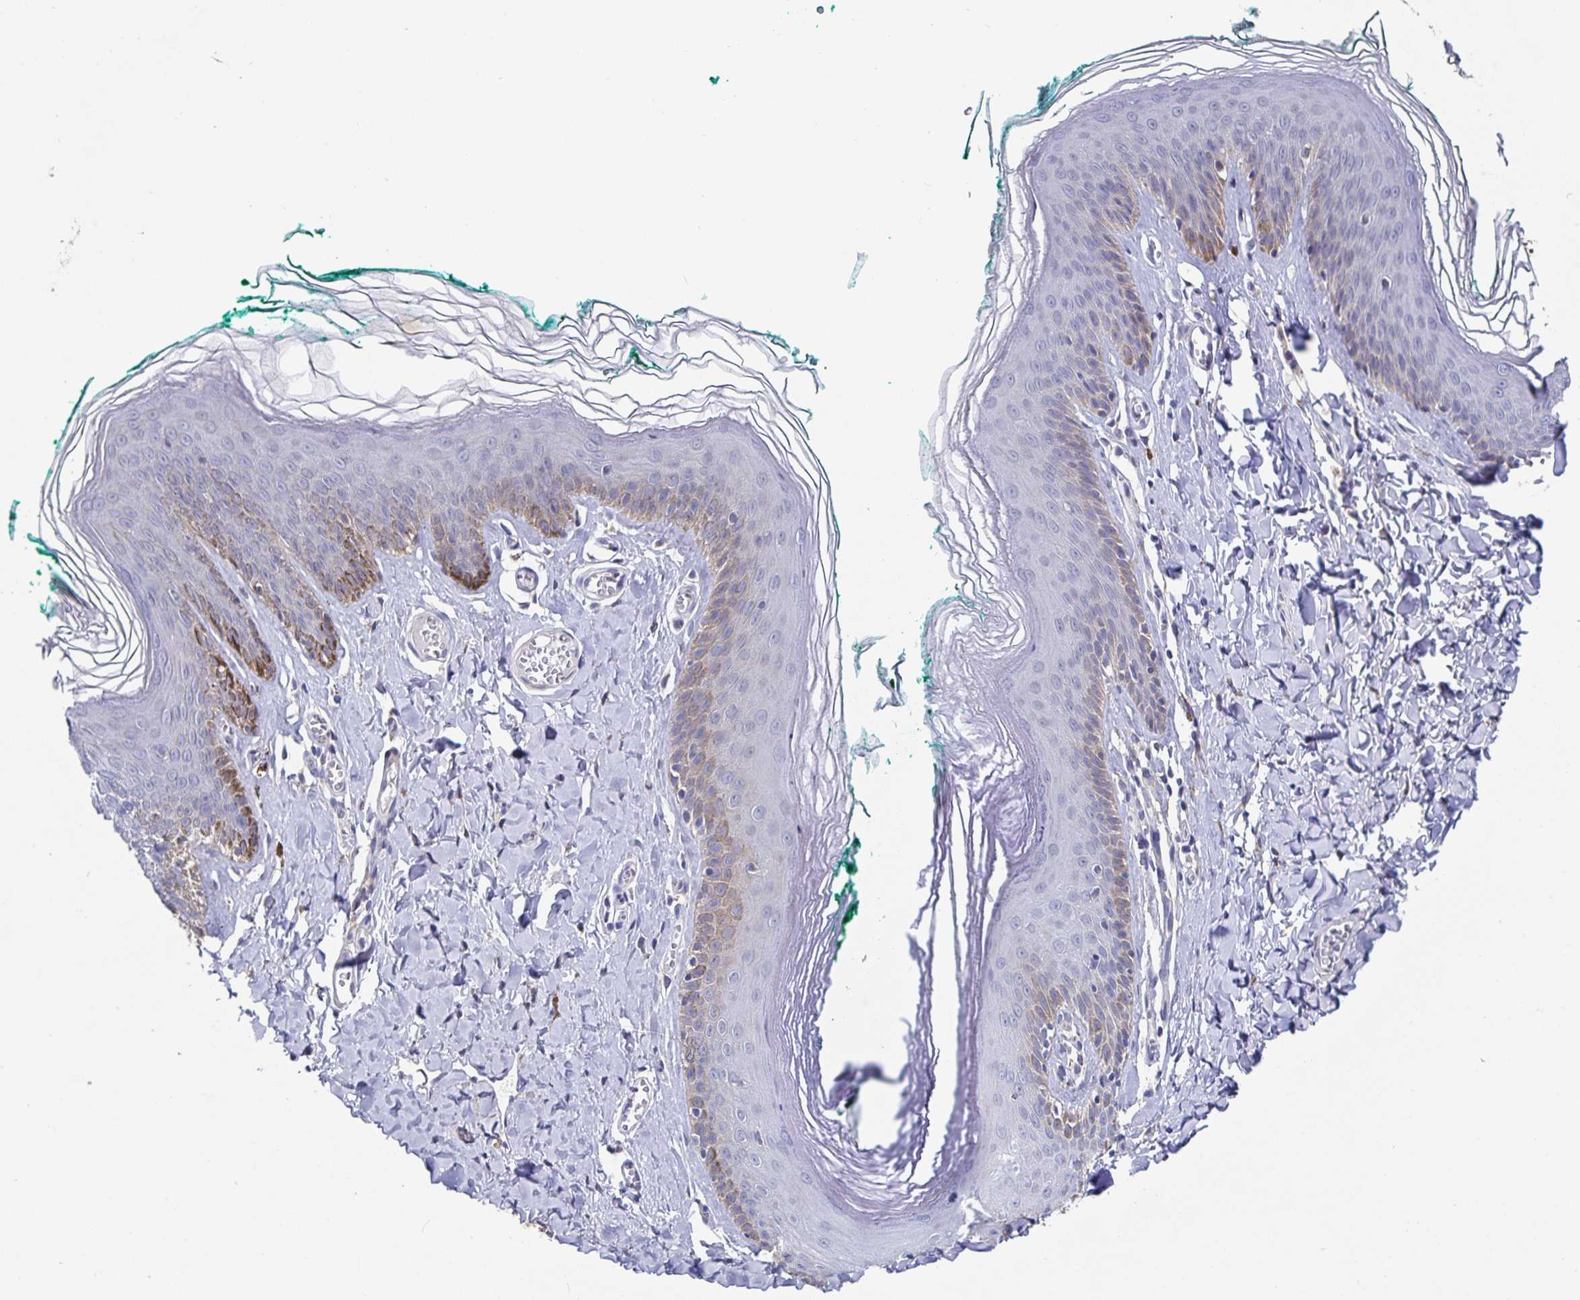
{"staining": {"intensity": "moderate", "quantity": "25%-75%", "location": "cytoplasmic/membranous"}, "tissue": "skin", "cell_type": "Epidermal cells", "image_type": "normal", "snomed": [{"axis": "morphology", "description": "Normal tissue, NOS"}, {"axis": "topography", "description": "Vulva"}, {"axis": "topography", "description": "Peripheral nerve tissue"}], "caption": "Immunohistochemistry image of benign skin stained for a protein (brown), which demonstrates medium levels of moderate cytoplasmic/membranous staining in about 25%-75% of epidermal cells.", "gene": "ZIK1", "patient": {"sex": "female", "age": 66}}